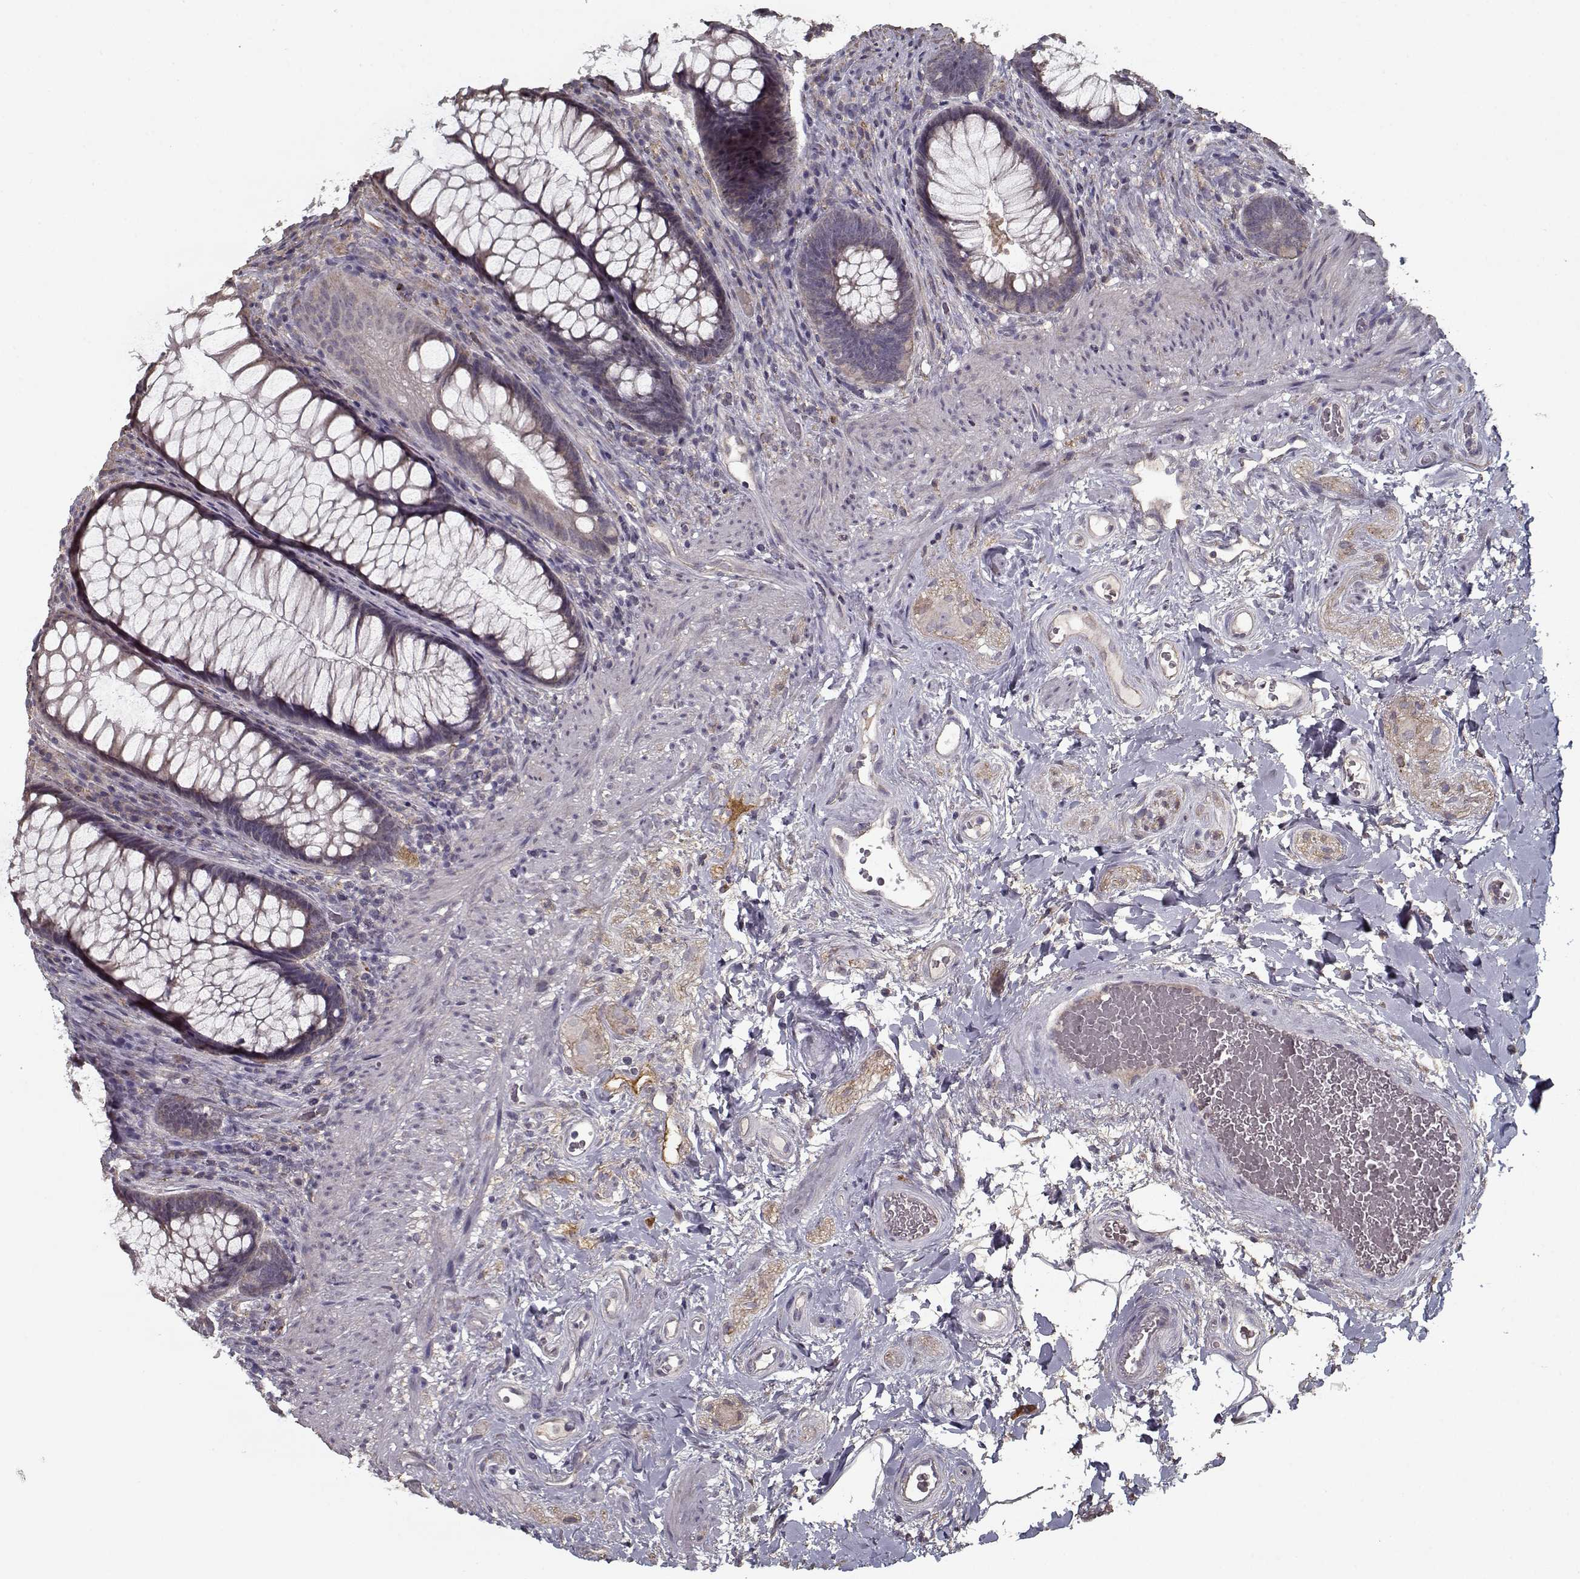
{"staining": {"intensity": "negative", "quantity": "none", "location": "none"}, "tissue": "rectum", "cell_type": "Glandular cells", "image_type": "normal", "snomed": [{"axis": "morphology", "description": "Normal tissue, NOS"}, {"axis": "topography", "description": "Smooth muscle"}, {"axis": "topography", "description": "Rectum"}], "caption": "The micrograph displays no significant expression in glandular cells of rectum.", "gene": "LAMA2", "patient": {"sex": "male", "age": 53}}